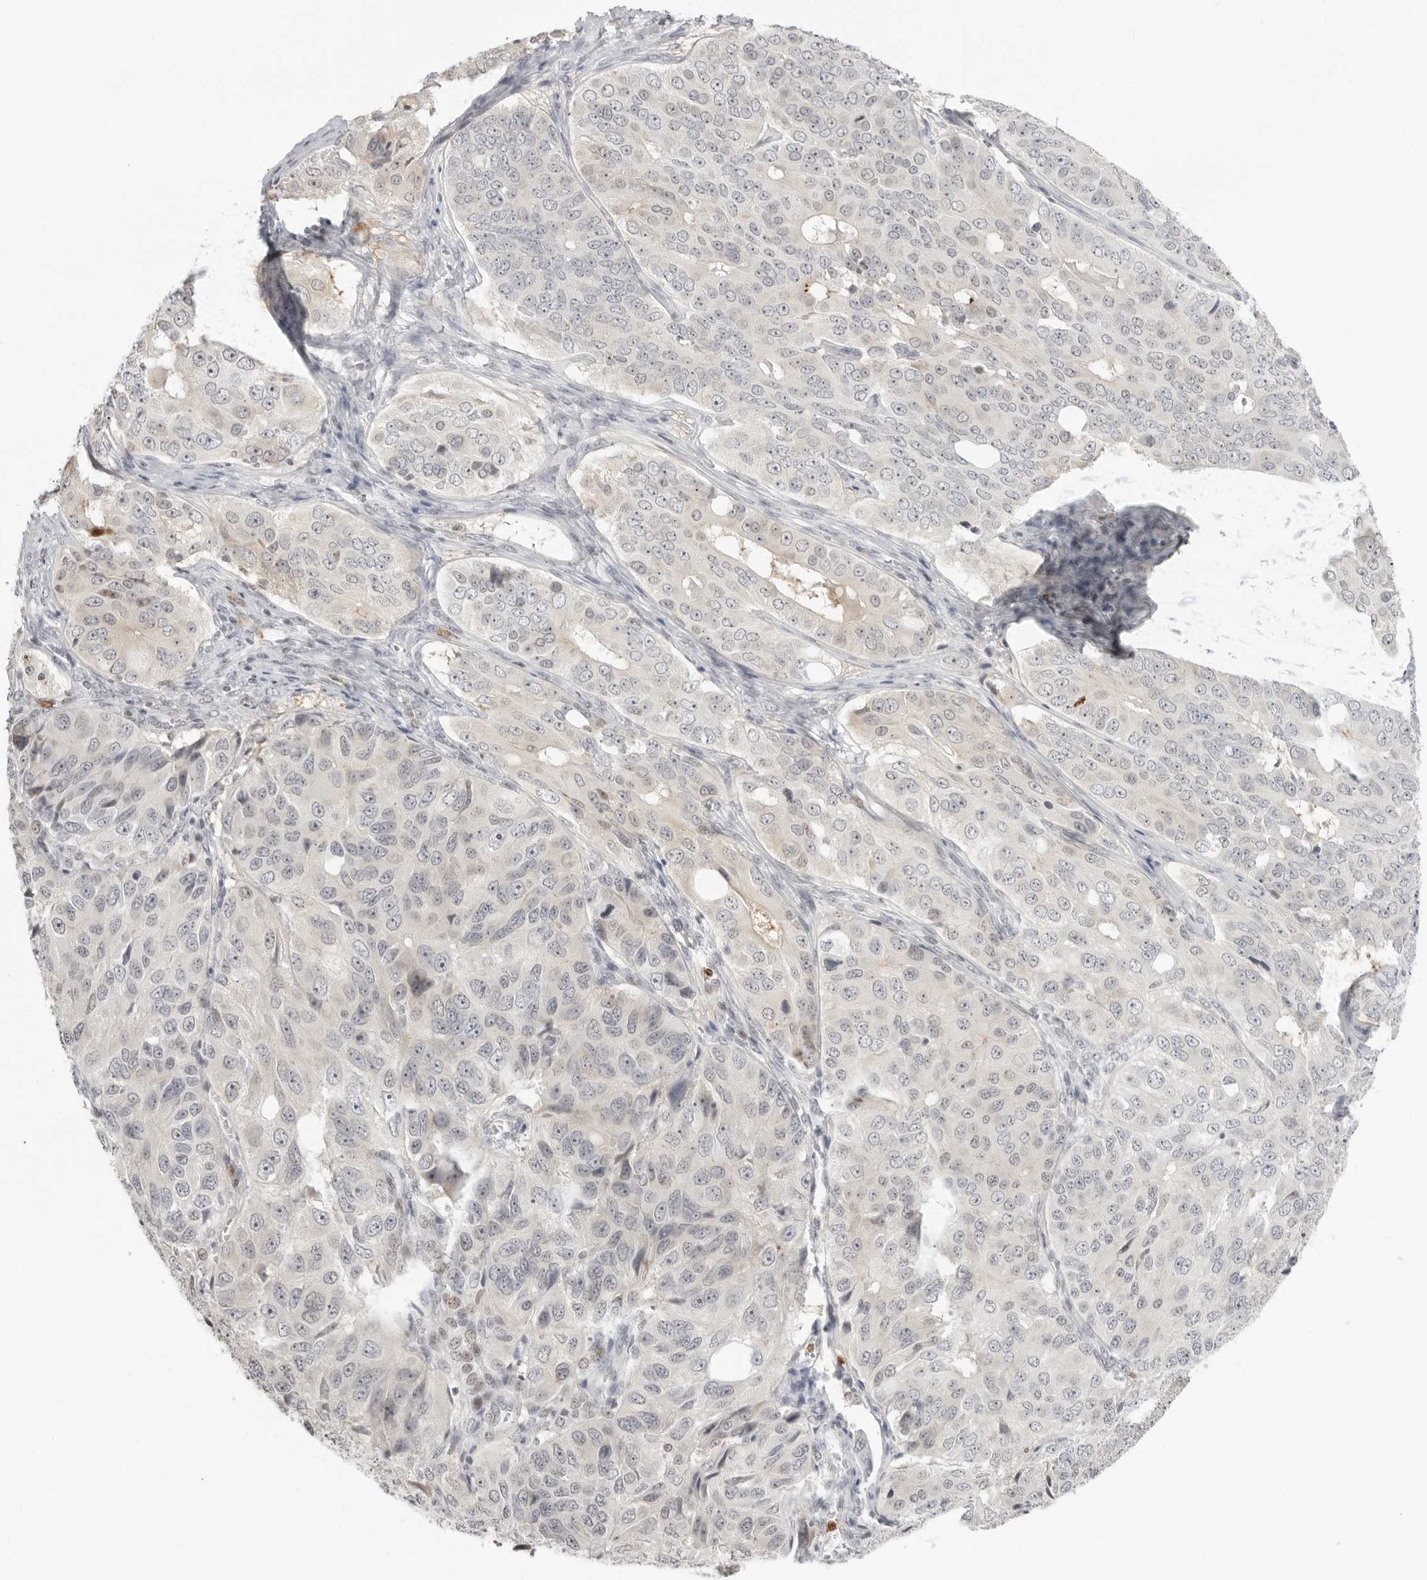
{"staining": {"intensity": "weak", "quantity": "25%-75%", "location": "nuclear"}, "tissue": "ovarian cancer", "cell_type": "Tumor cells", "image_type": "cancer", "snomed": [{"axis": "morphology", "description": "Carcinoma, endometroid"}, {"axis": "topography", "description": "Ovary"}], "caption": "A photomicrograph of ovarian cancer stained for a protein reveals weak nuclear brown staining in tumor cells.", "gene": "RNF146", "patient": {"sex": "female", "age": 51}}